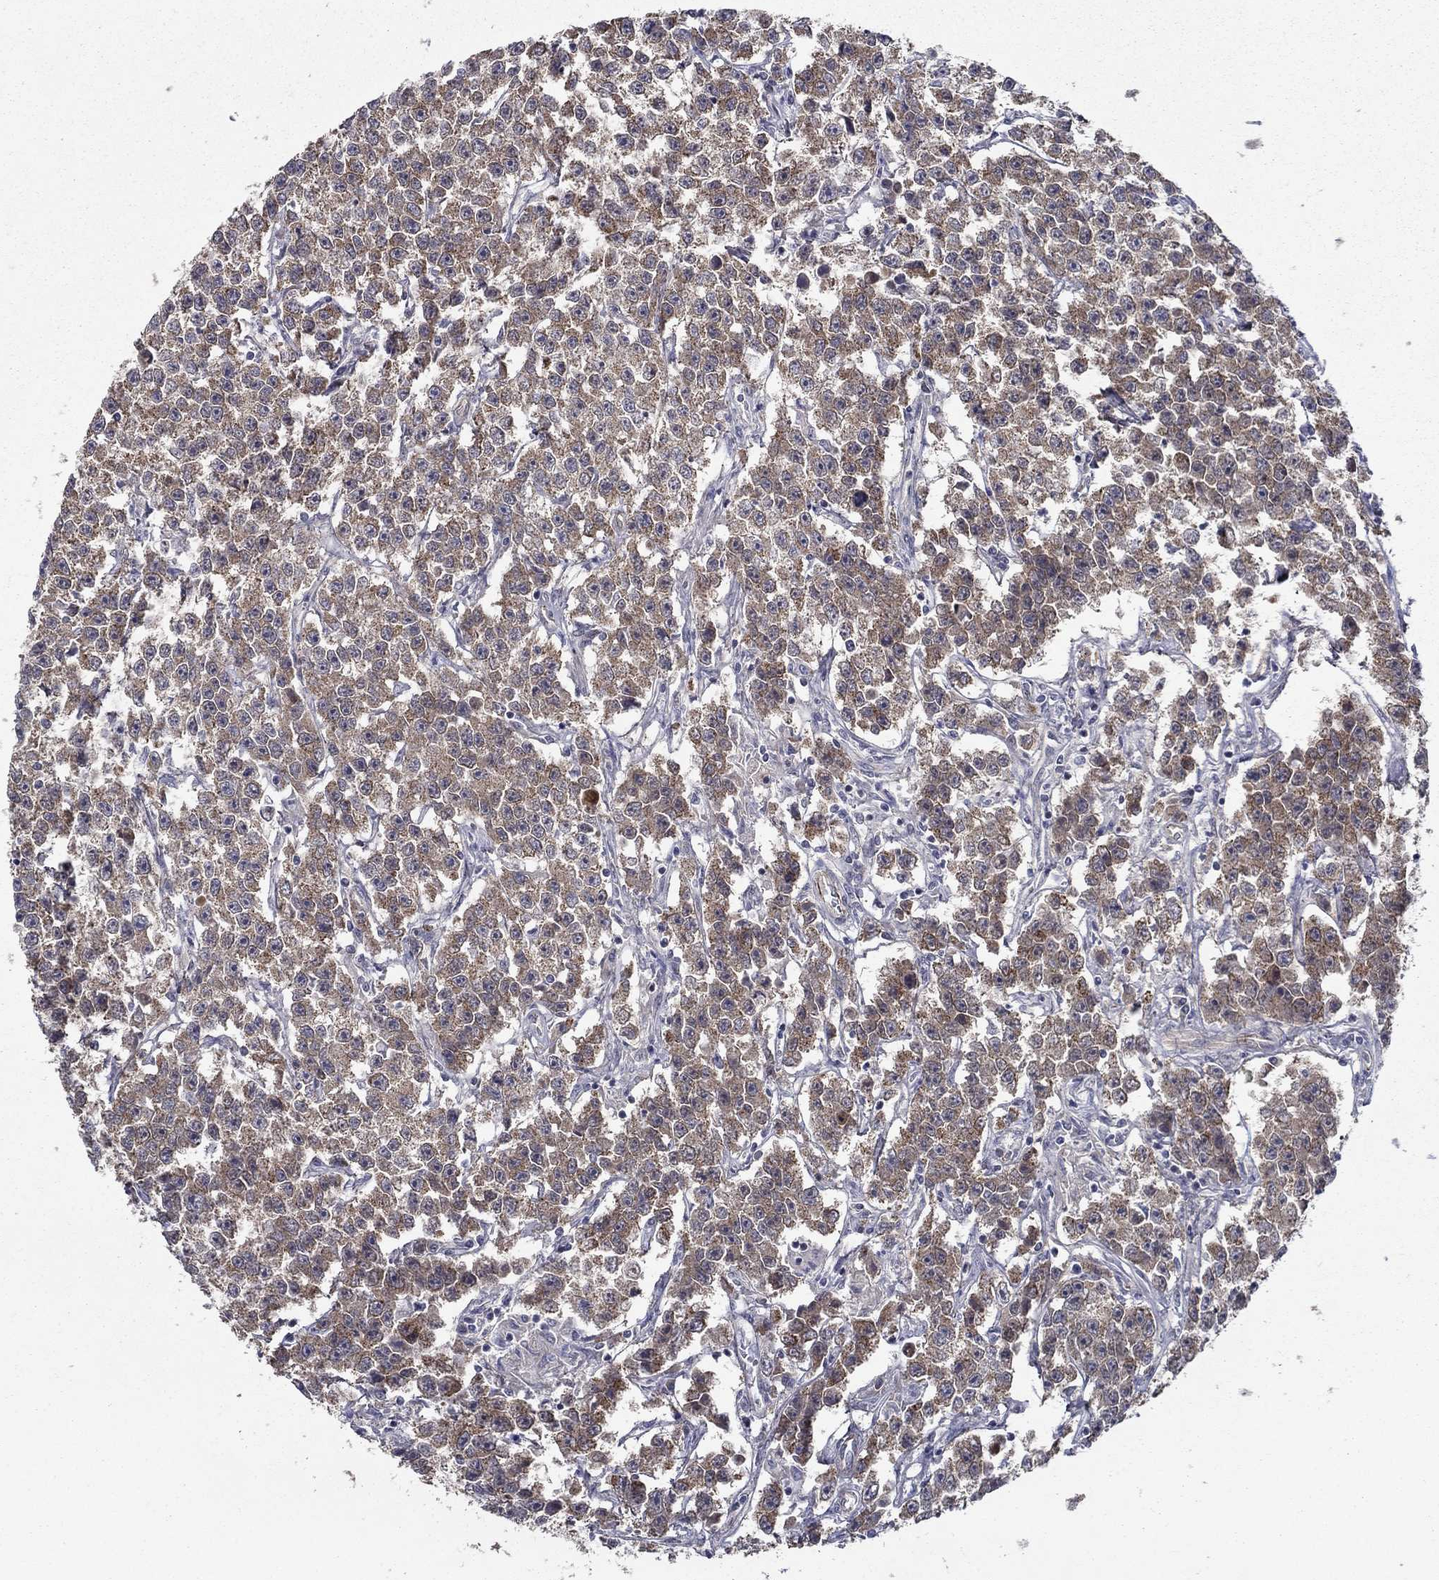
{"staining": {"intensity": "weak", "quantity": ">75%", "location": "cytoplasmic/membranous"}, "tissue": "testis cancer", "cell_type": "Tumor cells", "image_type": "cancer", "snomed": [{"axis": "morphology", "description": "Seminoma, NOS"}, {"axis": "topography", "description": "Testis"}], "caption": "The histopathology image exhibits a brown stain indicating the presence of a protein in the cytoplasmic/membranous of tumor cells in testis cancer (seminoma). (brown staining indicates protein expression, while blue staining denotes nuclei).", "gene": "LACTB2", "patient": {"sex": "male", "age": 59}}